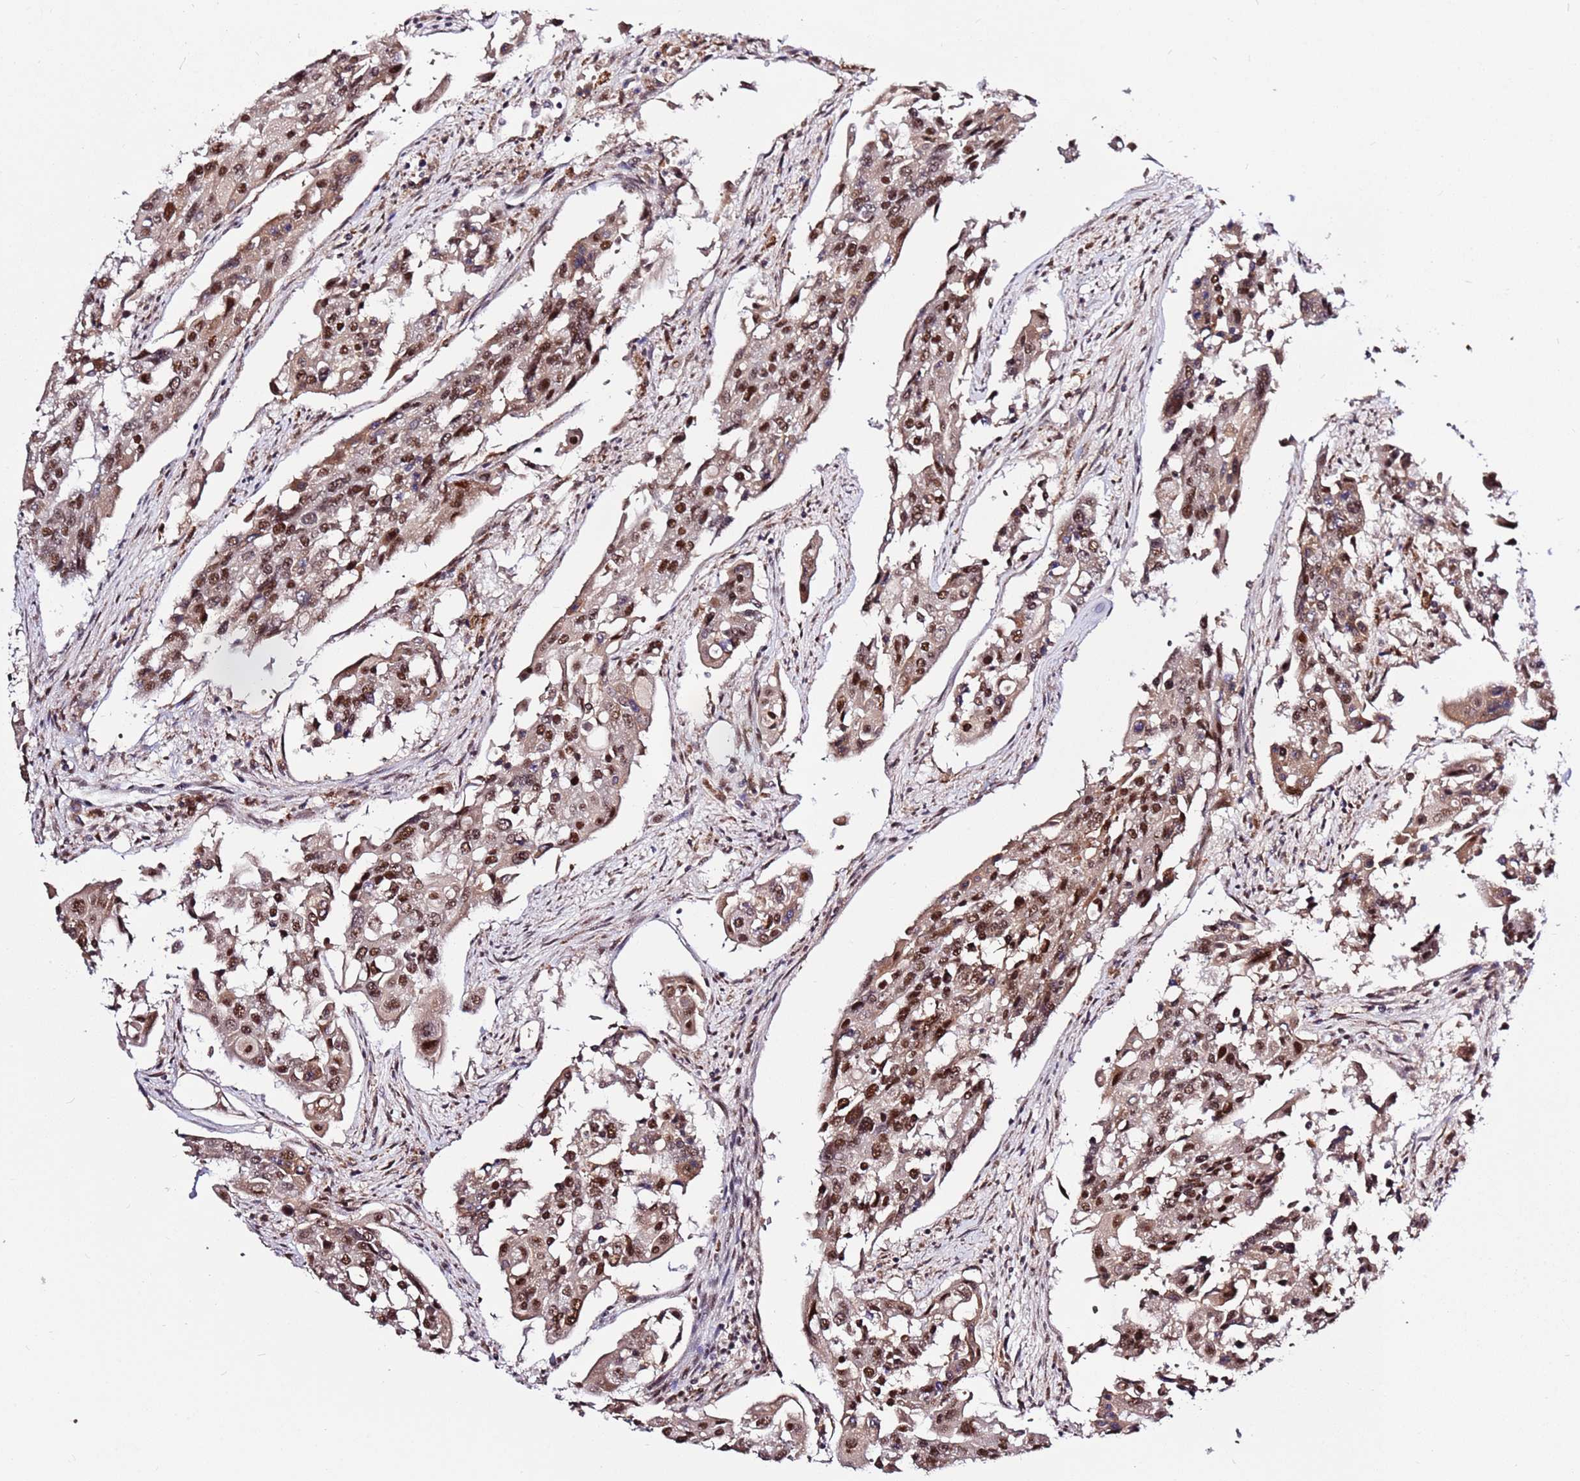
{"staining": {"intensity": "strong", "quantity": ">75%", "location": "nuclear"}, "tissue": "colorectal cancer", "cell_type": "Tumor cells", "image_type": "cancer", "snomed": [{"axis": "morphology", "description": "Adenocarcinoma, NOS"}, {"axis": "topography", "description": "Colon"}], "caption": "Immunohistochemical staining of human adenocarcinoma (colorectal) reveals high levels of strong nuclear protein staining in about >75% of tumor cells.", "gene": "AKAP8L", "patient": {"sex": "male", "age": 77}}